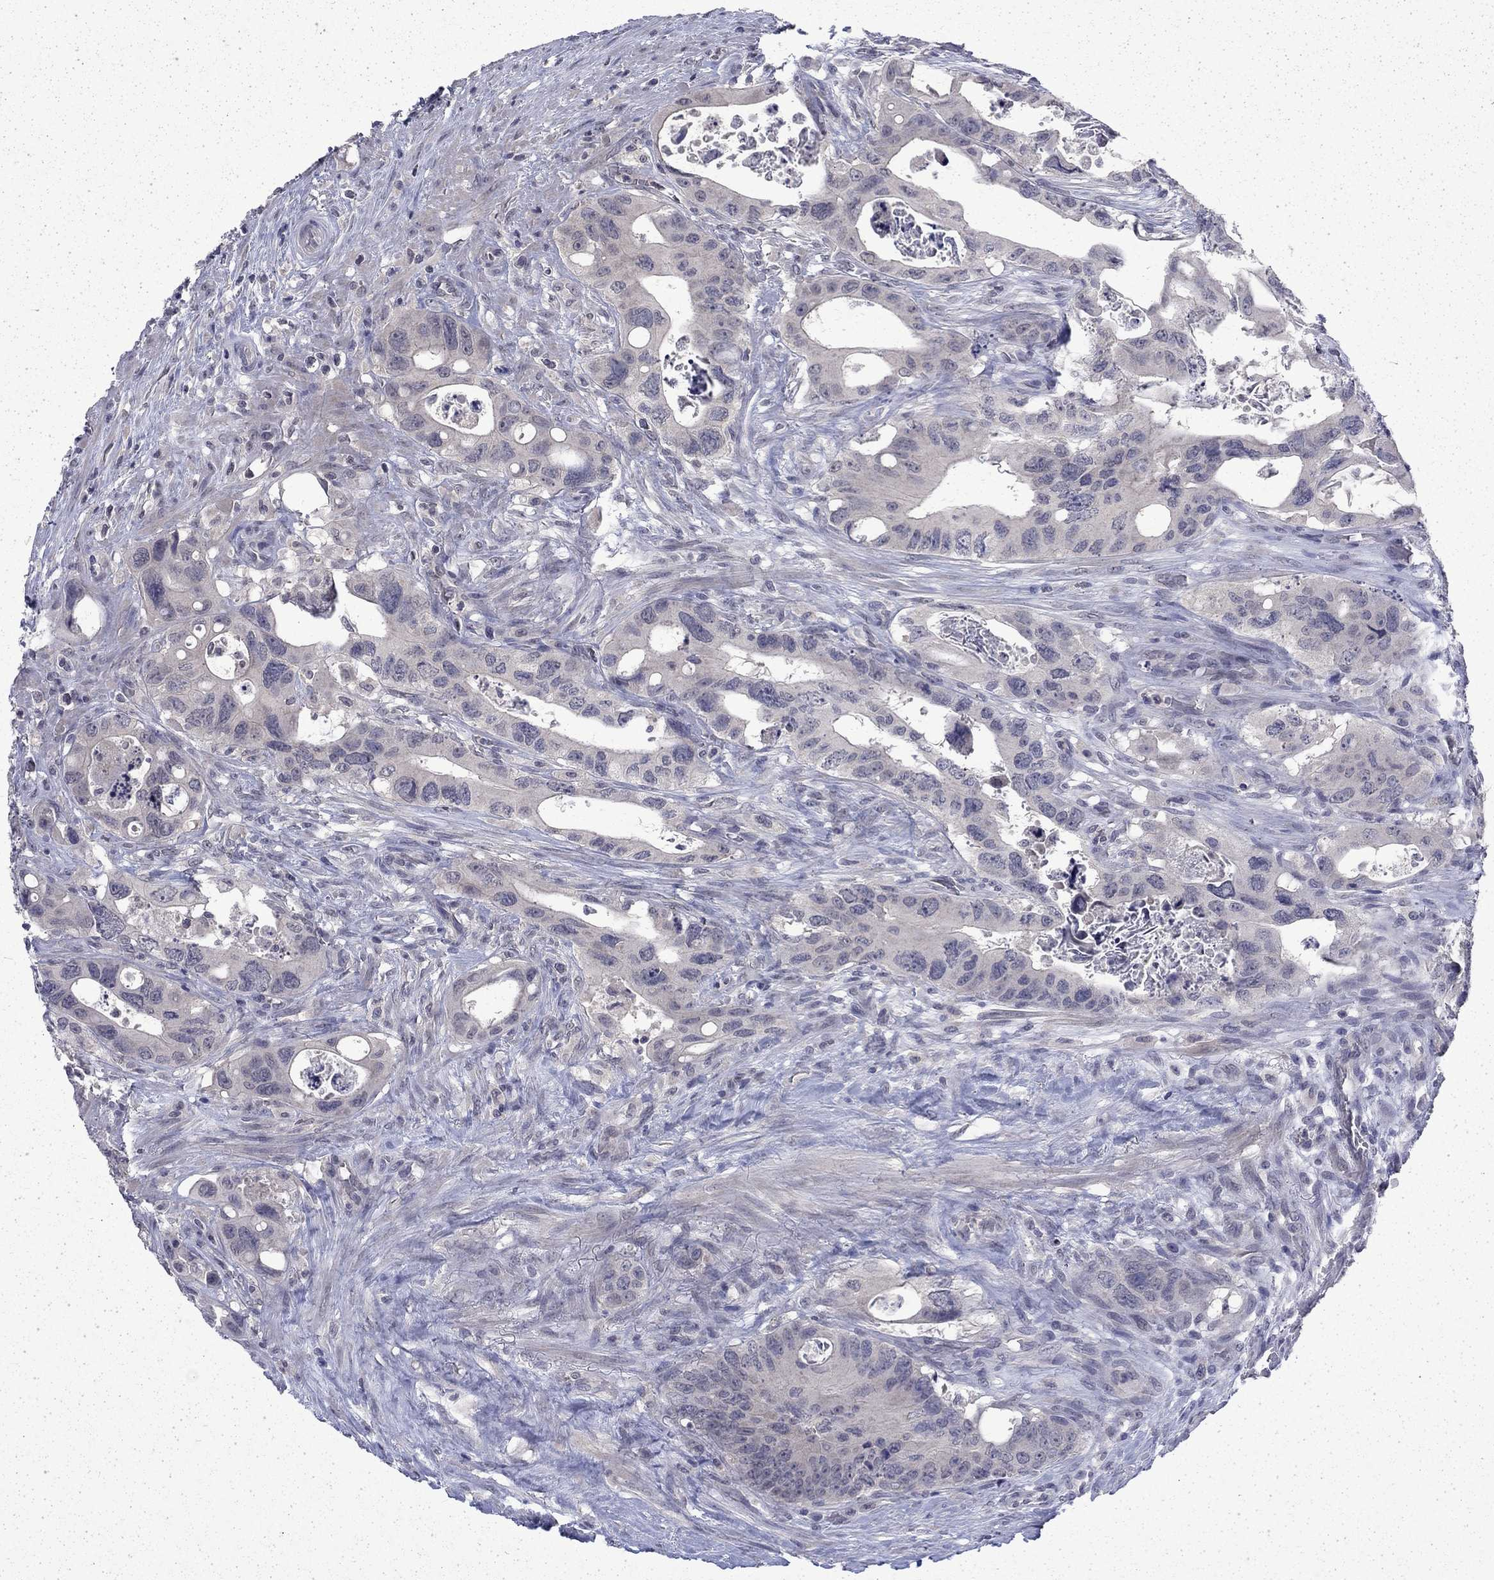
{"staining": {"intensity": "negative", "quantity": "none", "location": "none"}, "tissue": "colorectal cancer", "cell_type": "Tumor cells", "image_type": "cancer", "snomed": [{"axis": "morphology", "description": "Adenocarcinoma, NOS"}, {"axis": "topography", "description": "Rectum"}], "caption": "High power microscopy histopathology image of an immunohistochemistry (IHC) micrograph of colorectal cancer, revealing no significant expression in tumor cells. Brightfield microscopy of immunohistochemistry (IHC) stained with DAB (3,3'-diaminobenzidine) (brown) and hematoxylin (blue), captured at high magnification.", "gene": "CHAT", "patient": {"sex": "male", "age": 64}}